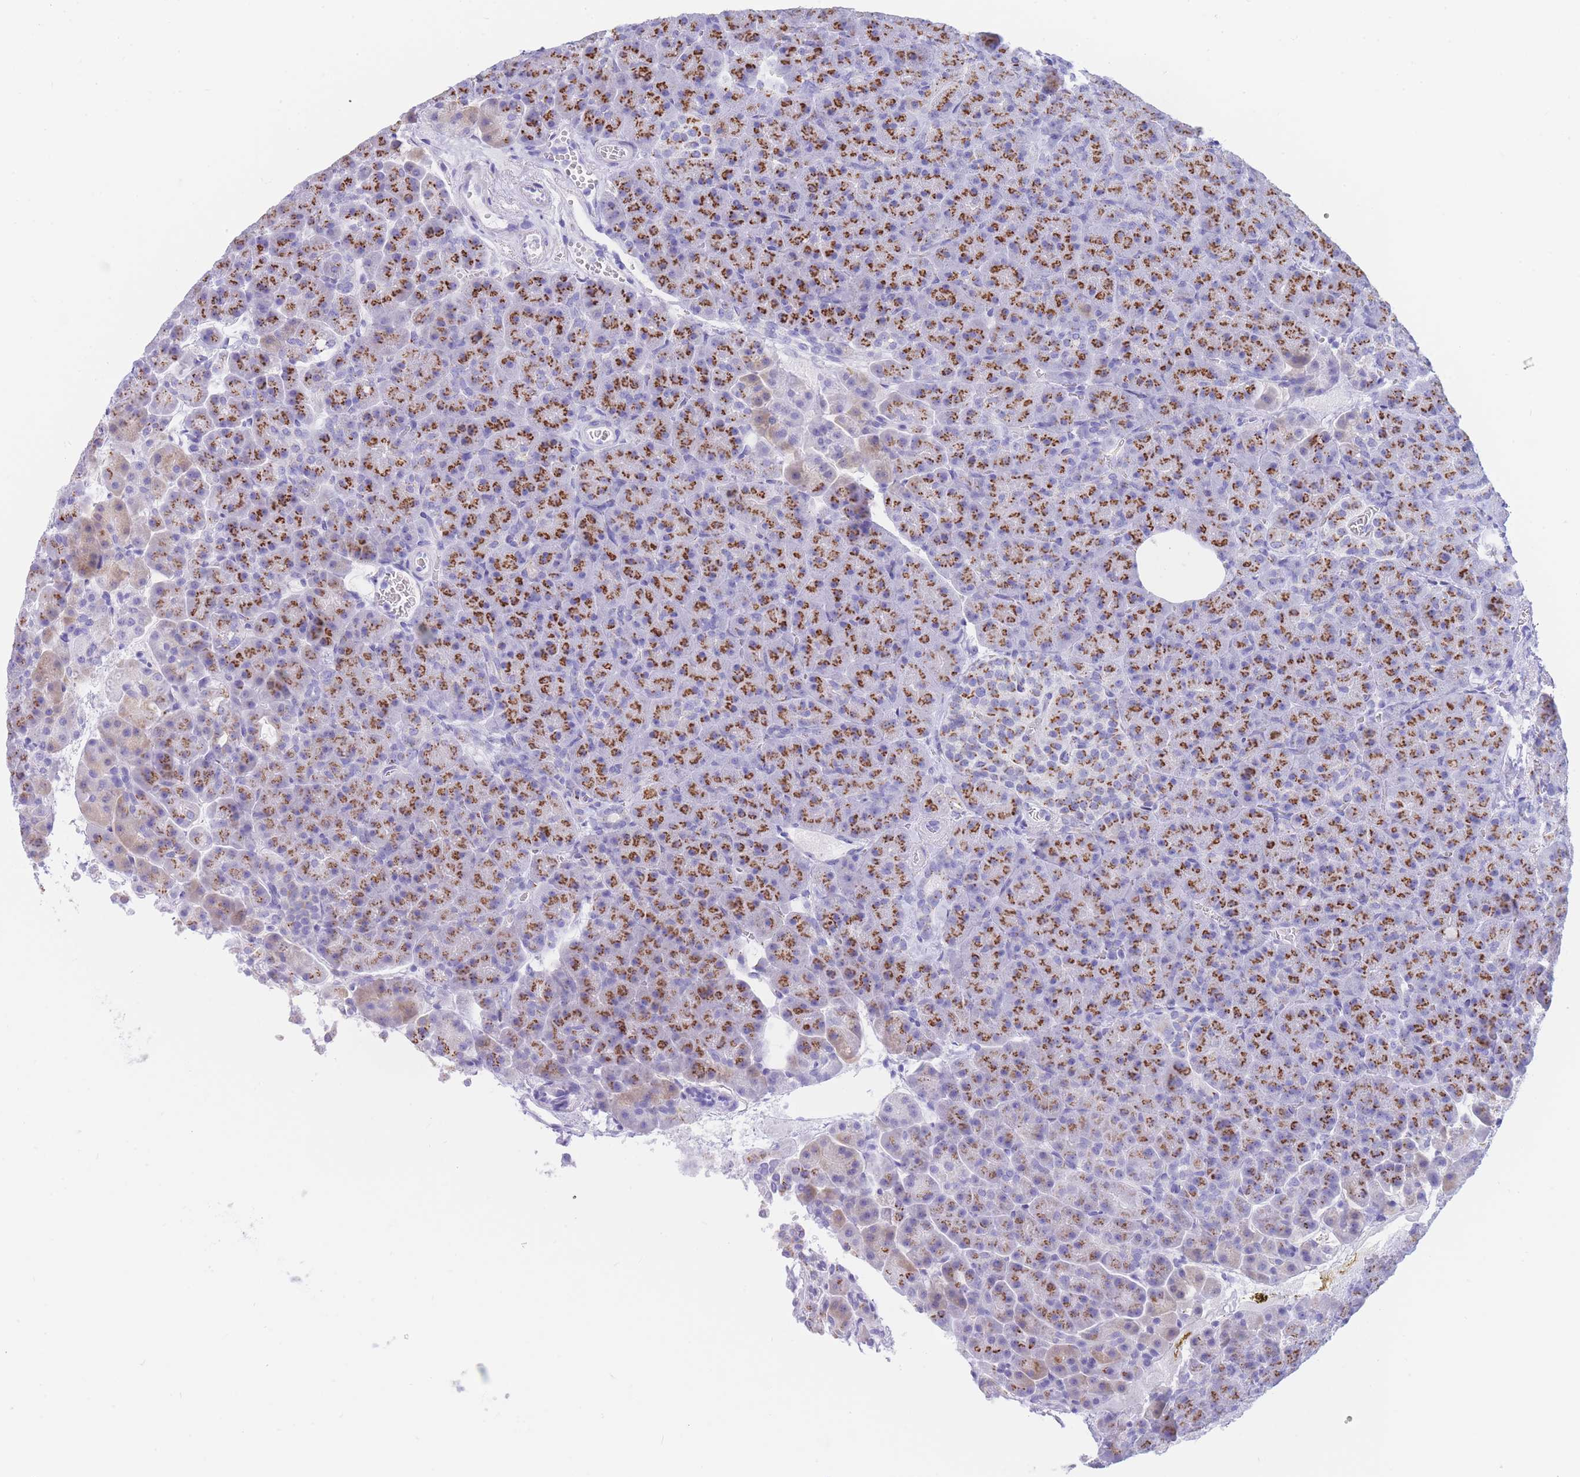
{"staining": {"intensity": "strong", "quantity": "25%-75%", "location": "cytoplasmic/membranous"}, "tissue": "pancreas", "cell_type": "Exocrine glandular cells", "image_type": "normal", "snomed": [{"axis": "morphology", "description": "Normal tissue, NOS"}, {"axis": "topography", "description": "Pancreas"}], "caption": "IHC histopathology image of unremarkable pancreas stained for a protein (brown), which demonstrates high levels of strong cytoplasmic/membranous staining in about 25%-75% of exocrine glandular cells.", "gene": "FAM3C", "patient": {"sex": "female", "age": 74}}